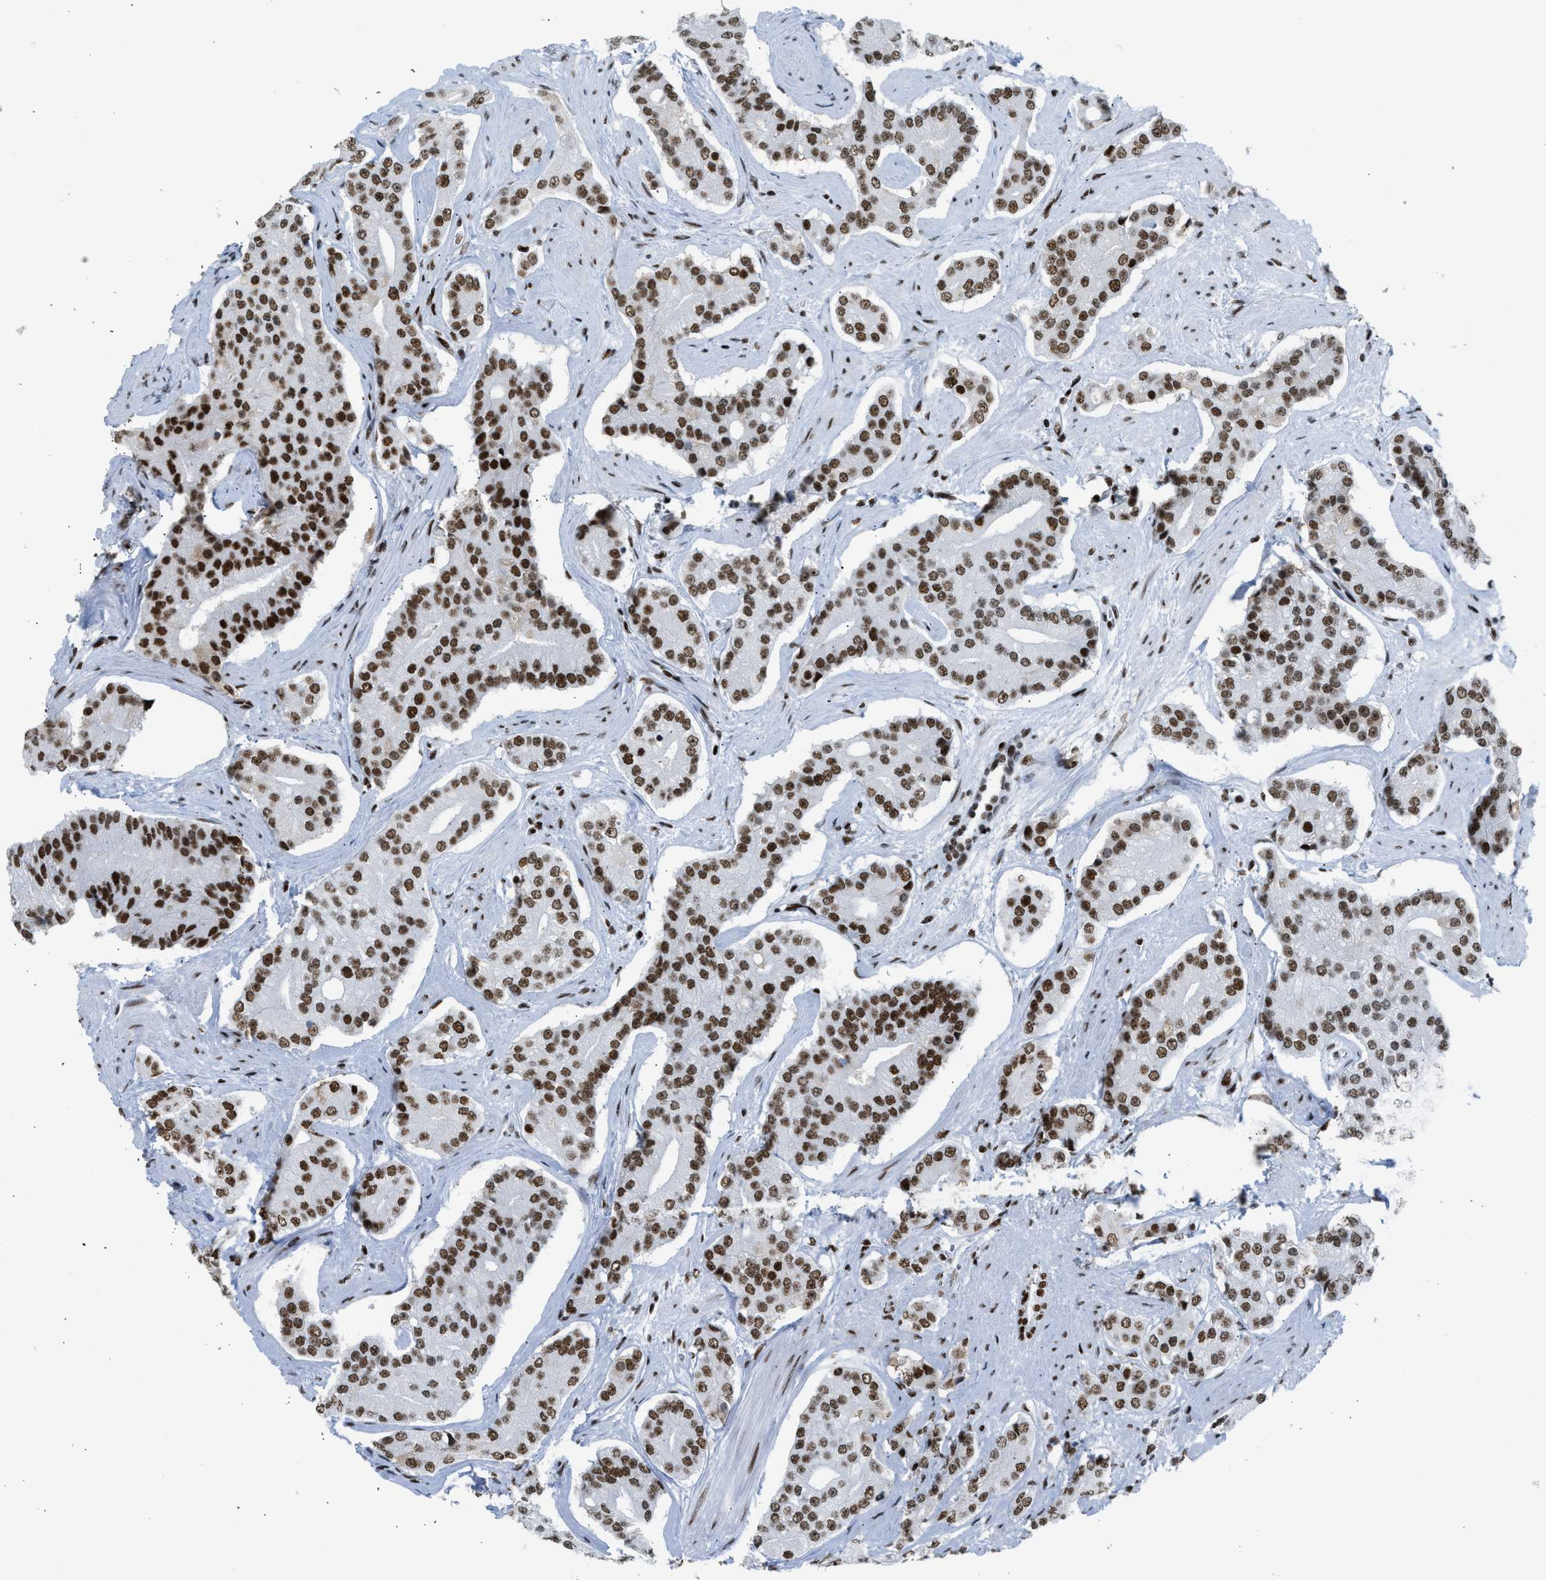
{"staining": {"intensity": "strong", "quantity": ">75%", "location": "nuclear"}, "tissue": "prostate cancer", "cell_type": "Tumor cells", "image_type": "cancer", "snomed": [{"axis": "morphology", "description": "Adenocarcinoma, High grade"}, {"axis": "topography", "description": "Prostate"}], "caption": "Strong nuclear staining for a protein is present in about >75% of tumor cells of adenocarcinoma (high-grade) (prostate) using immunohistochemistry.", "gene": "PIF1", "patient": {"sex": "male", "age": 71}}